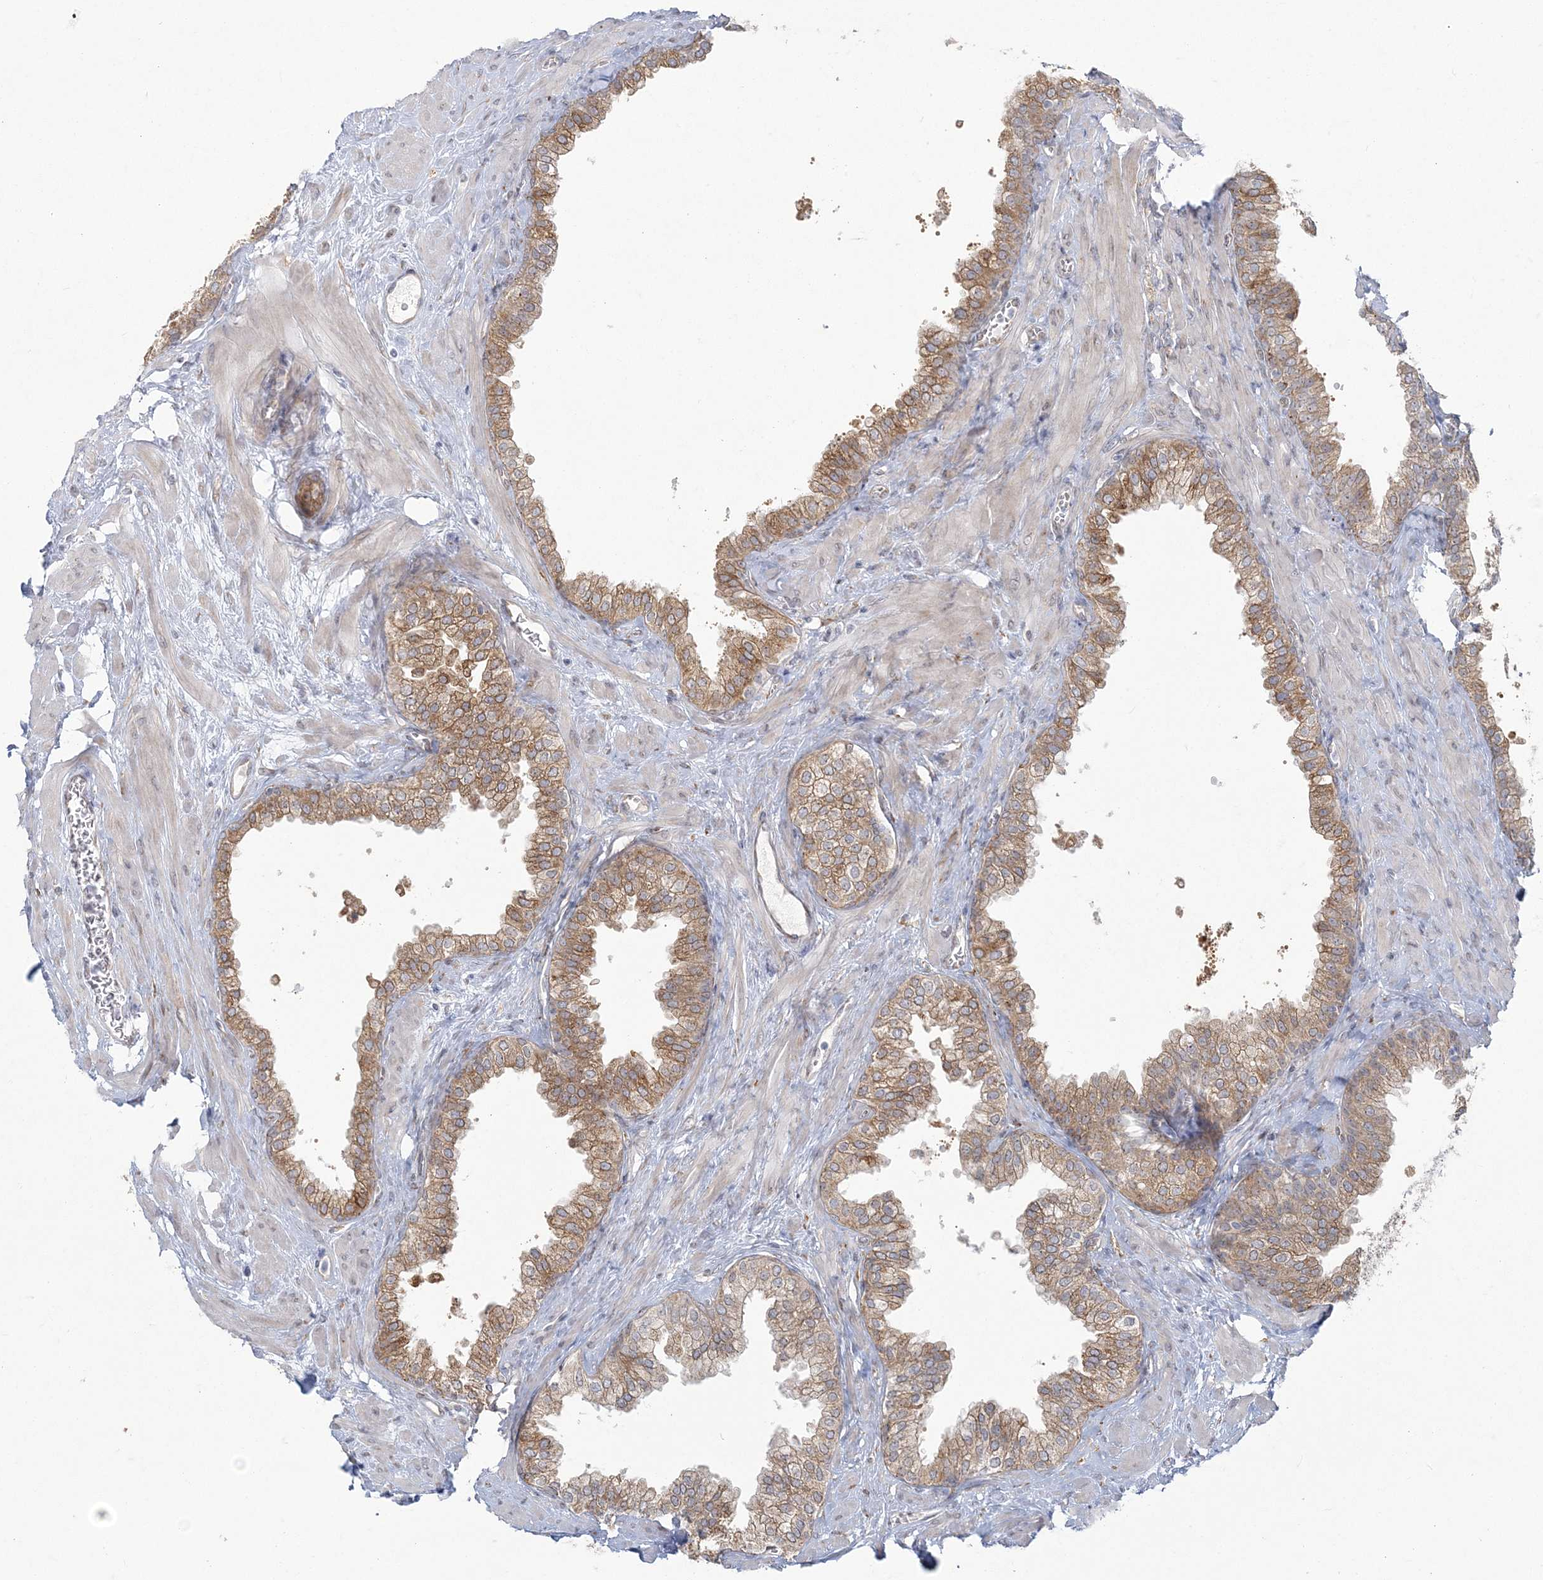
{"staining": {"intensity": "moderate", "quantity": ">75%", "location": "cytoplasmic/membranous"}, "tissue": "prostate", "cell_type": "Glandular cells", "image_type": "normal", "snomed": [{"axis": "morphology", "description": "Normal tissue, NOS"}, {"axis": "morphology", "description": "Urothelial carcinoma, Low grade"}, {"axis": "topography", "description": "Urinary bladder"}, {"axis": "topography", "description": "Prostate"}], "caption": "Protein expression by immunohistochemistry (IHC) shows moderate cytoplasmic/membranous expression in about >75% of glandular cells in normal prostate. The staining was performed using DAB (3,3'-diaminobenzidine) to visualize the protein expression in brown, while the nuclei were stained in blue with hematoxylin (Magnification: 20x).", "gene": "ZC3H6", "patient": {"sex": "male", "age": 60}}